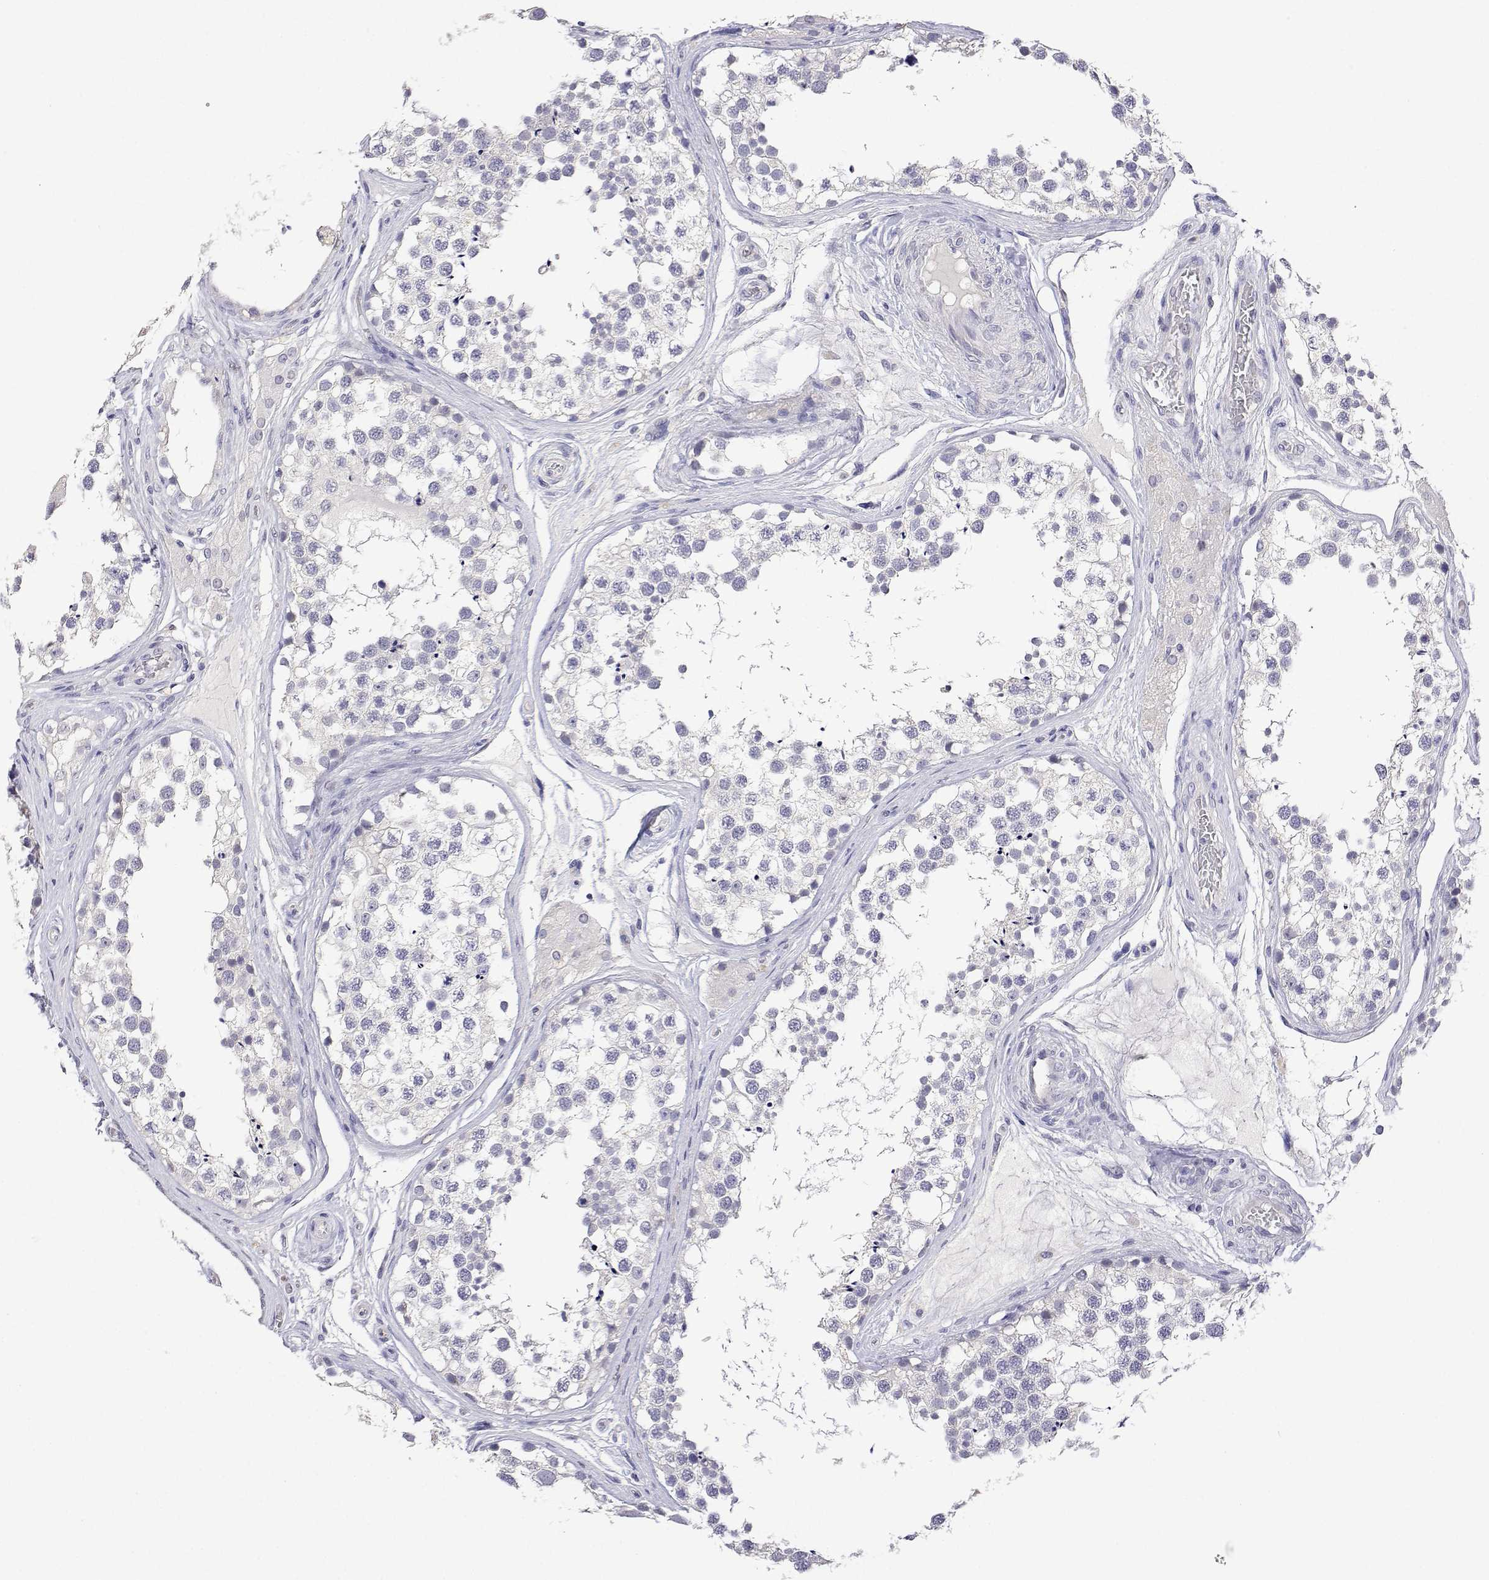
{"staining": {"intensity": "negative", "quantity": "none", "location": "none"}, "tissue": "testis", "cell_type": "Cells in seminiferous ducts", "image_type": "normal", "snomed": [{"axis": "morphology", "description": "Normal tissue, NOS"}, {"axis": "morphology", "description": "Seminoma, NOS"}, {"axis": "topography", "description": "Testis"}], "caption": "Immunohistochemistry photomicrograph of unremarkable testis stained for a protein (brown), which displays no expression in cells in seminiferous ducts. (DAB immunohistochemistry, high magnification).", "gene": "PLCB1", "patient": {"sex": "male", "age": 65}}